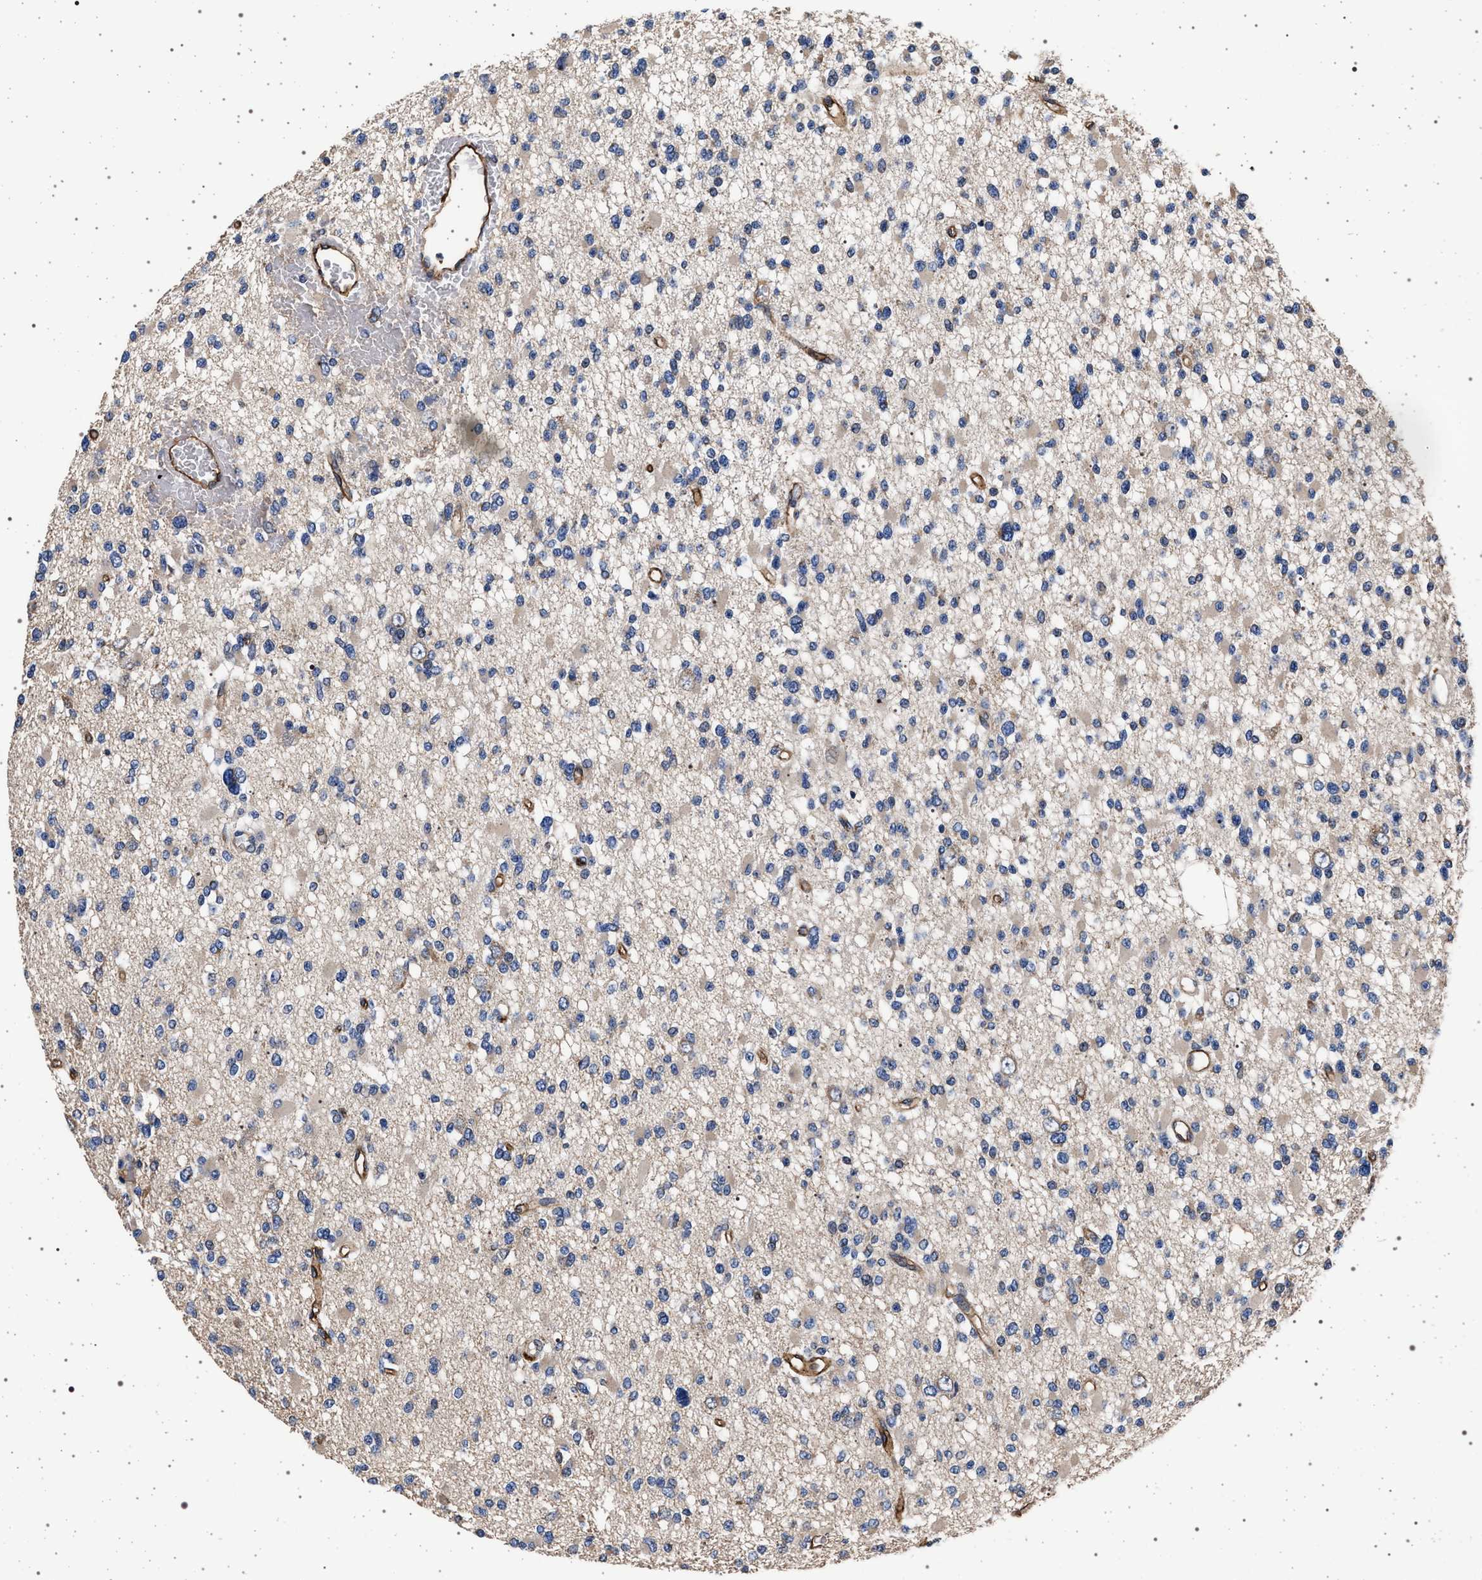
{"staining": {"intensity": "negative", "quantity": "none", "location": "none"}, "tissue": "glioma", "cell_type": "Tumor cells", "image_type": "cancer", "snomed": [{"axis": "morphology", "description": "Glioma, malignant, Low grade"}, {"axis": "topography", "description": "Brain"}], "caption": "Immunohistochemical staining of human malignant low-grade glioma reveals no significant positivity in tumor cells. (Immunohistochemistry, brightfield microscopy, high magnification).", "gene": "MAP3K2", "patient": {"sex": "female", "age": 22}}